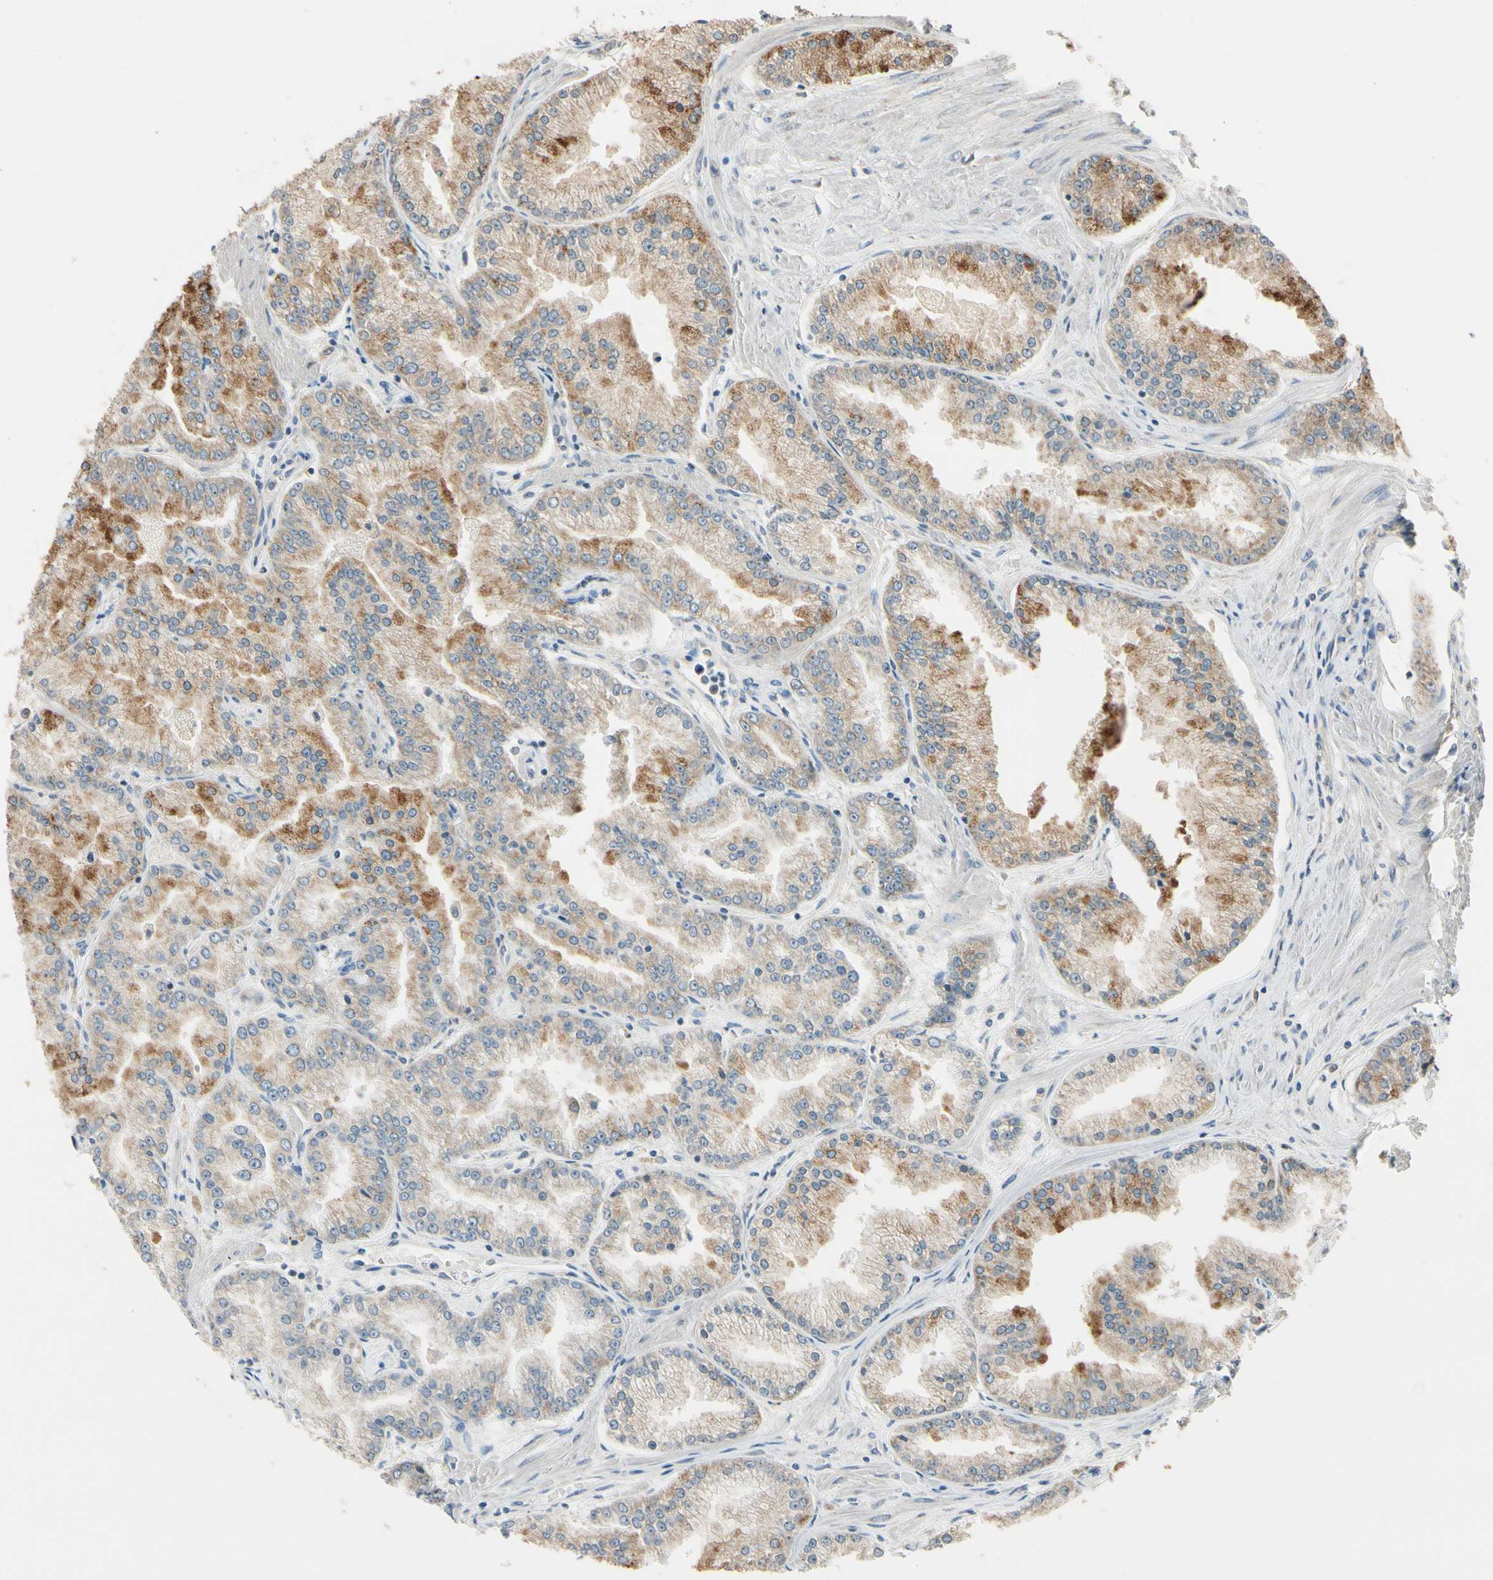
{"staining": {"intensity": "moderate", "quantity": "25%-75%", "location": "cytoplasmic/membranous"}, "tissue": "prostate cancer", "cell_type": "Tumor cells", "image_type": "cancer", "snomed": [{"axis": "morphology", "description": "Adenocarcinoma, High grade"}, {"axis": "topography", "description": "Prostate"}], "caption": "Tumor cells show medium levels of moderate cytoplasmic/membranous staining in about 25%-75% of cells in adenocarcinoma (high-grade) (prostate).", "gene": "RPN2", "patient": {"sex": "male", "age": 61}}